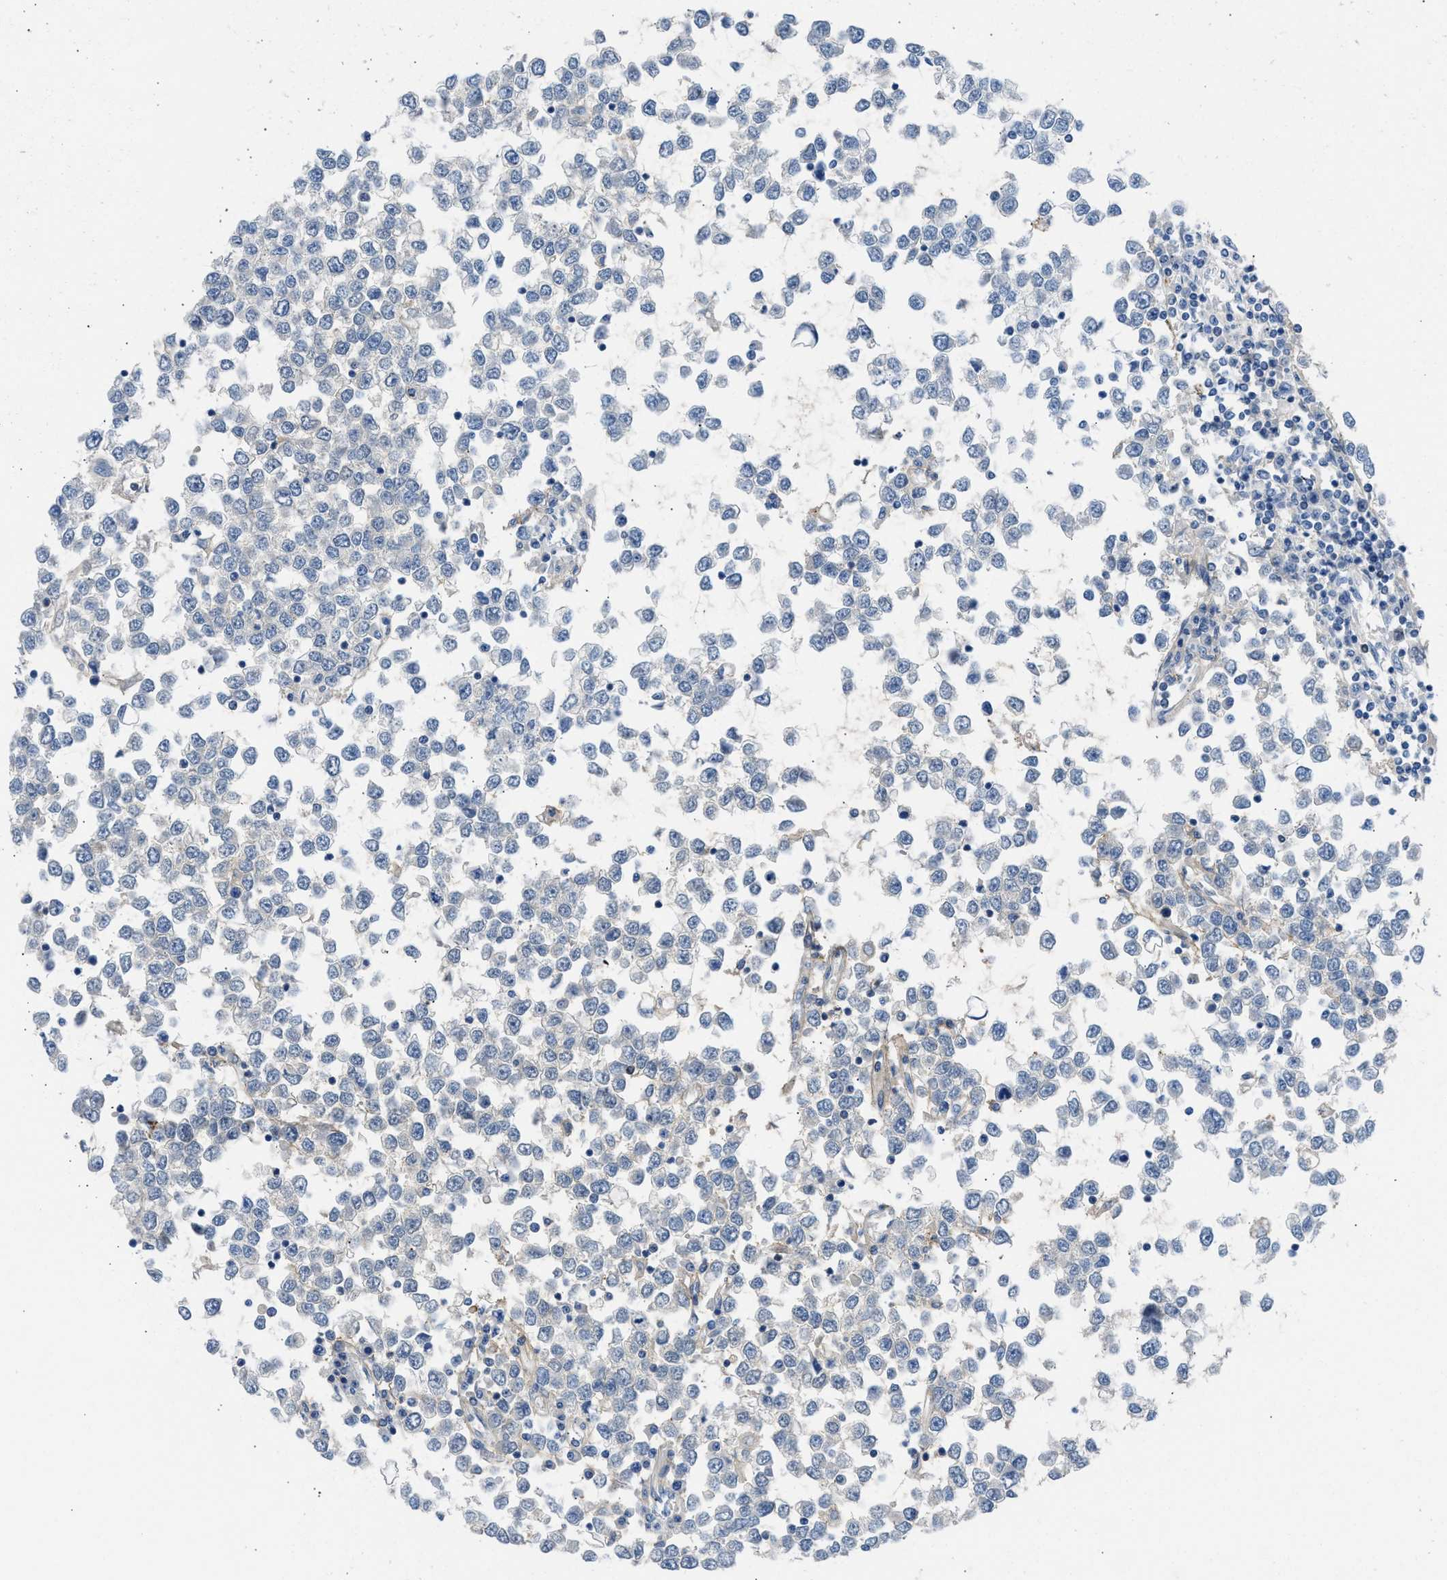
{"staining": {"intensity": "negative", "quantity": "none", "location": "none"}, "tissue": "testis cancer", "cell_type": "Tumor cells", "image_type": "cancer", "snomed": [{"axis": "morphology", "description": "Seminoma, NOS"}, {"axis": "topography", "description": "Testis"}], "caption": "DAB (3,3'-diaminobenzidine) immunohistochemical staining of testis seminoma exhibits no significant expression in tumor cells.", "gene": "LEF1", "patient": {"sex": "male", "age": 65}}